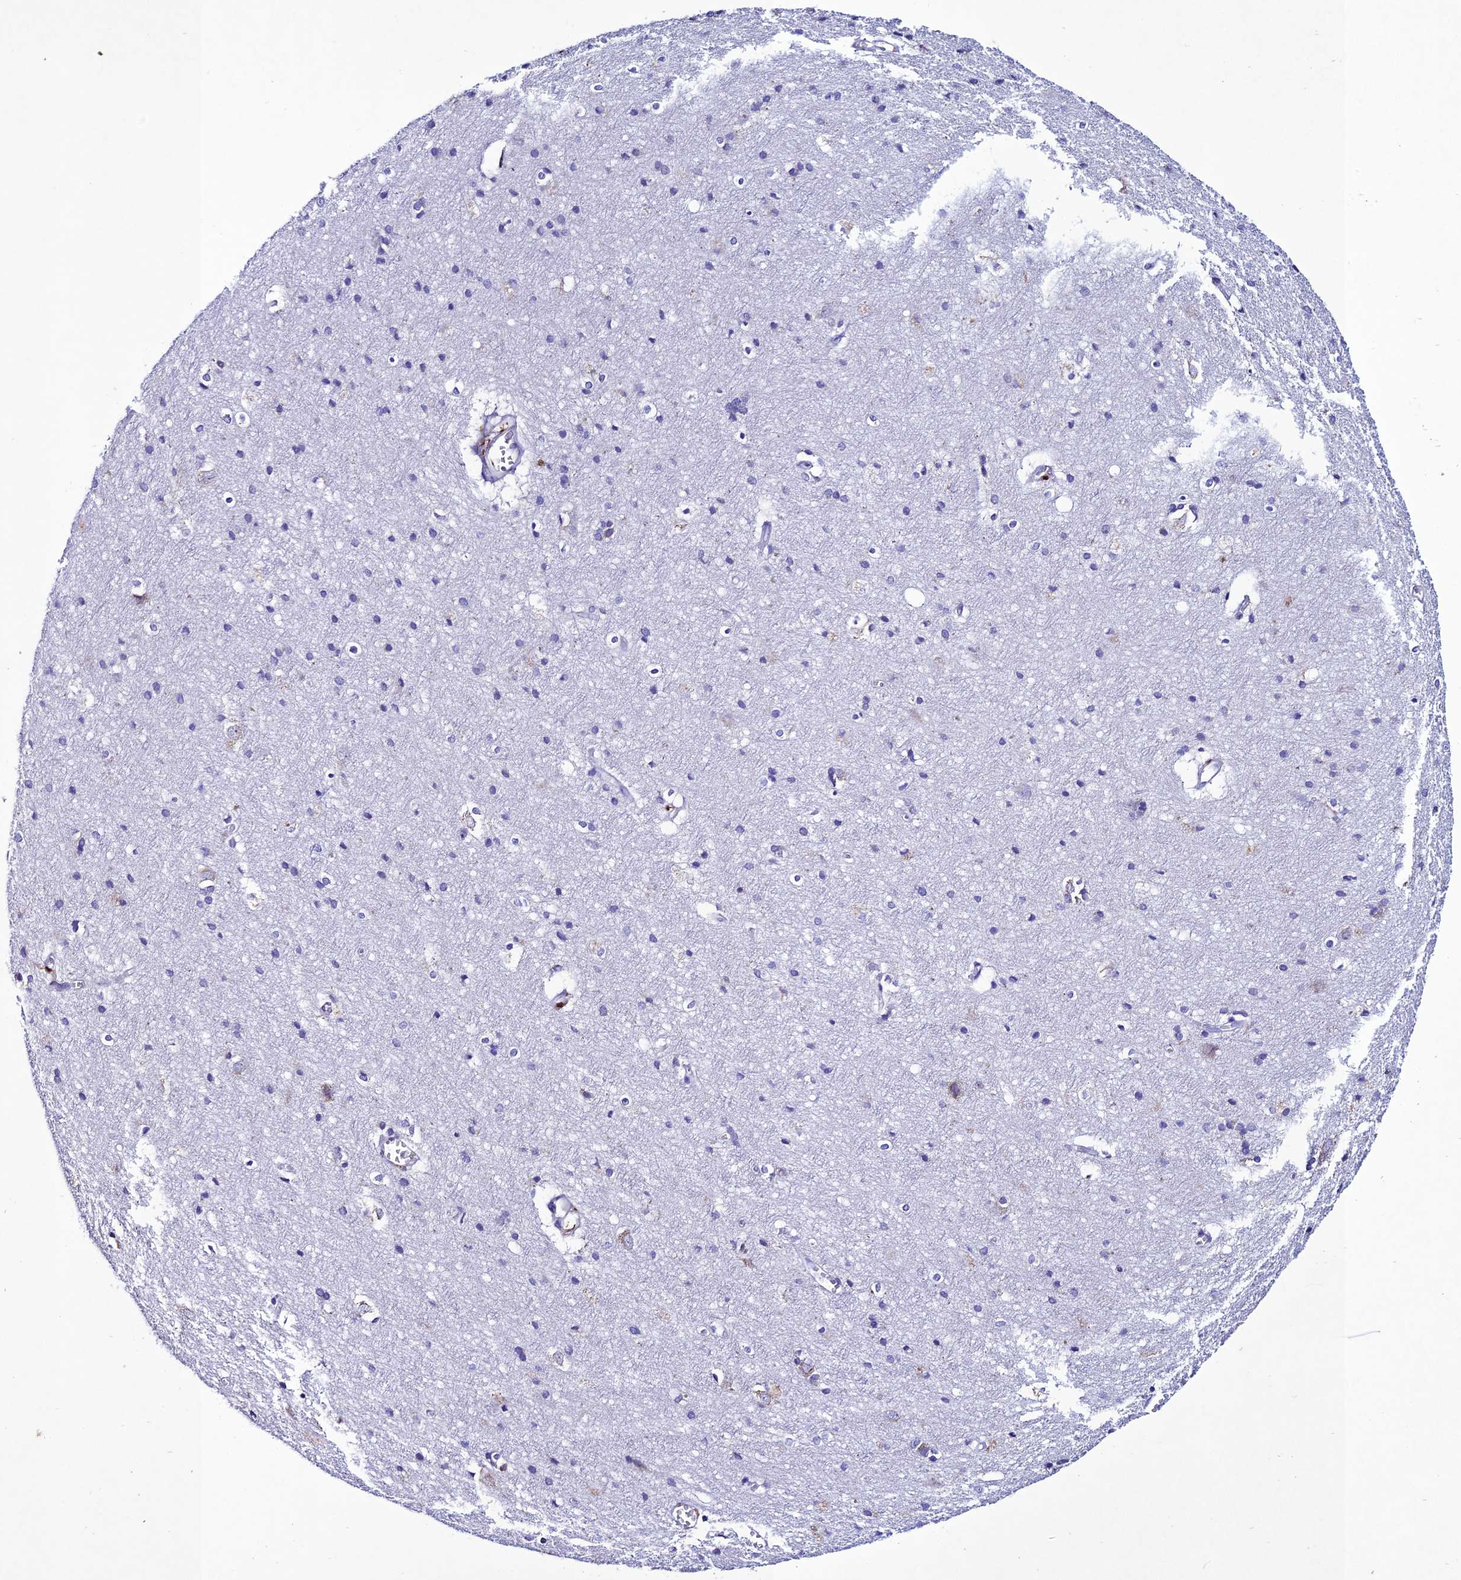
{"staining": {"intensity": "negative", "quantity": "none", "location": "none"}, "tissue": "cerebral cortex", "cell_type": "Endothelial cells", "image_type": "normal", "snomed": [{"axis": "morphology", "description": "Normal tissue, NOS"}, {"axis": "topography", "description": "Cerebral cortex"}], "caption": "High magnification brightfield microscopy of unremarkable cerebral cortex stained with DAB (brown) and counterstained with hematoxylin (blue): endothelial cells show no significant expression. (DAB immunohistochemistry (IHC), high magnification).", "gene": "OR51Q1", "patient": {"sex": "male", "age": 54}}